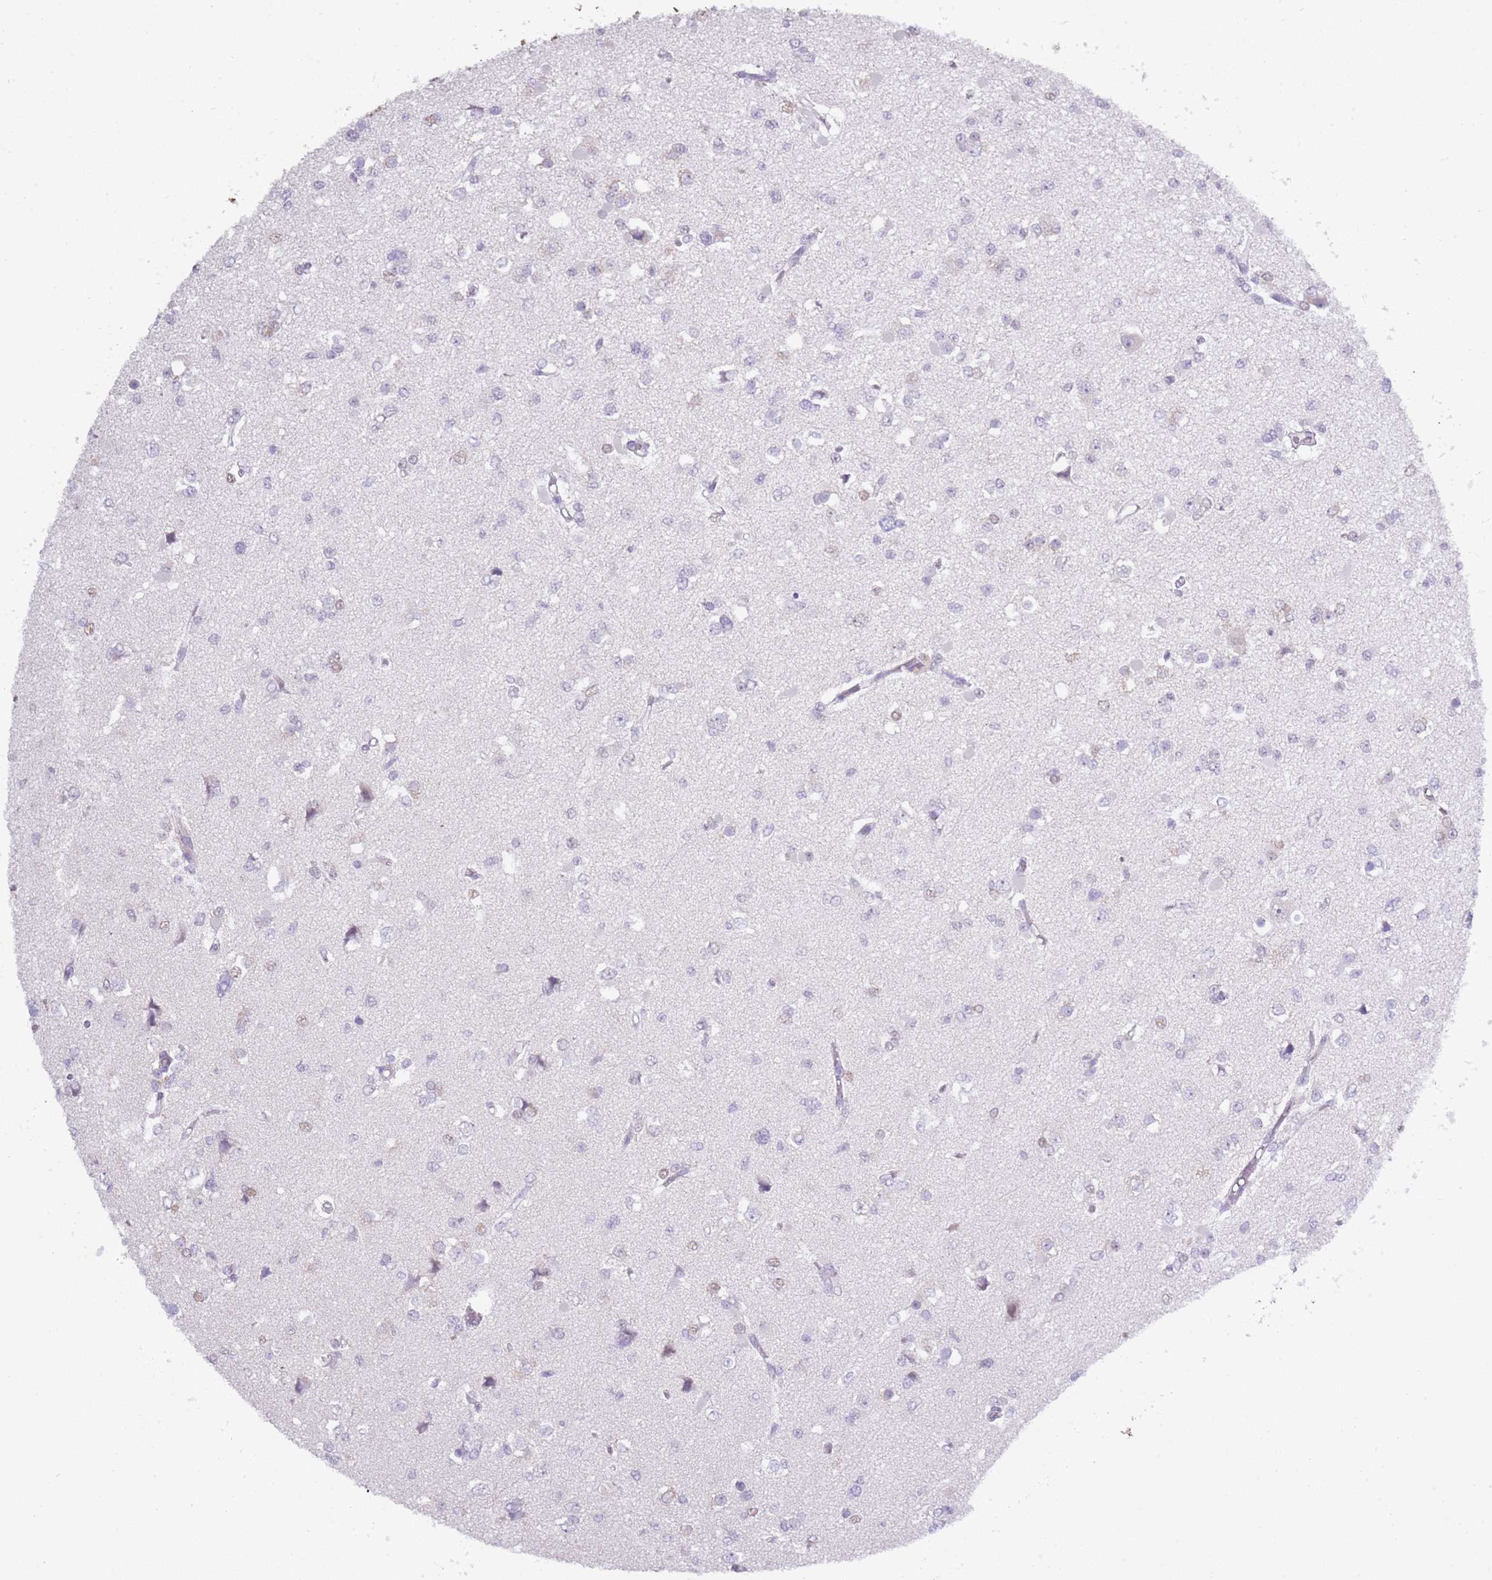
{"staining": {"intensity": "negative", "quantity": "none", "location": "none"}, "tissue": "glioma", "cell_type": "Tumor cells", "image_type": "cancer", "snomed": [{"axis": "morphology", "description": "Glioma, malignant, Low grade"}, {"axis": "topography", "description": "Brain"}], "caption": "Protein analysis of malignant glioma (low-grade) shows no significant staining in tumor cells.", "gene": "SEPHS2", "patient": {"sex": "female", "age": 22}}